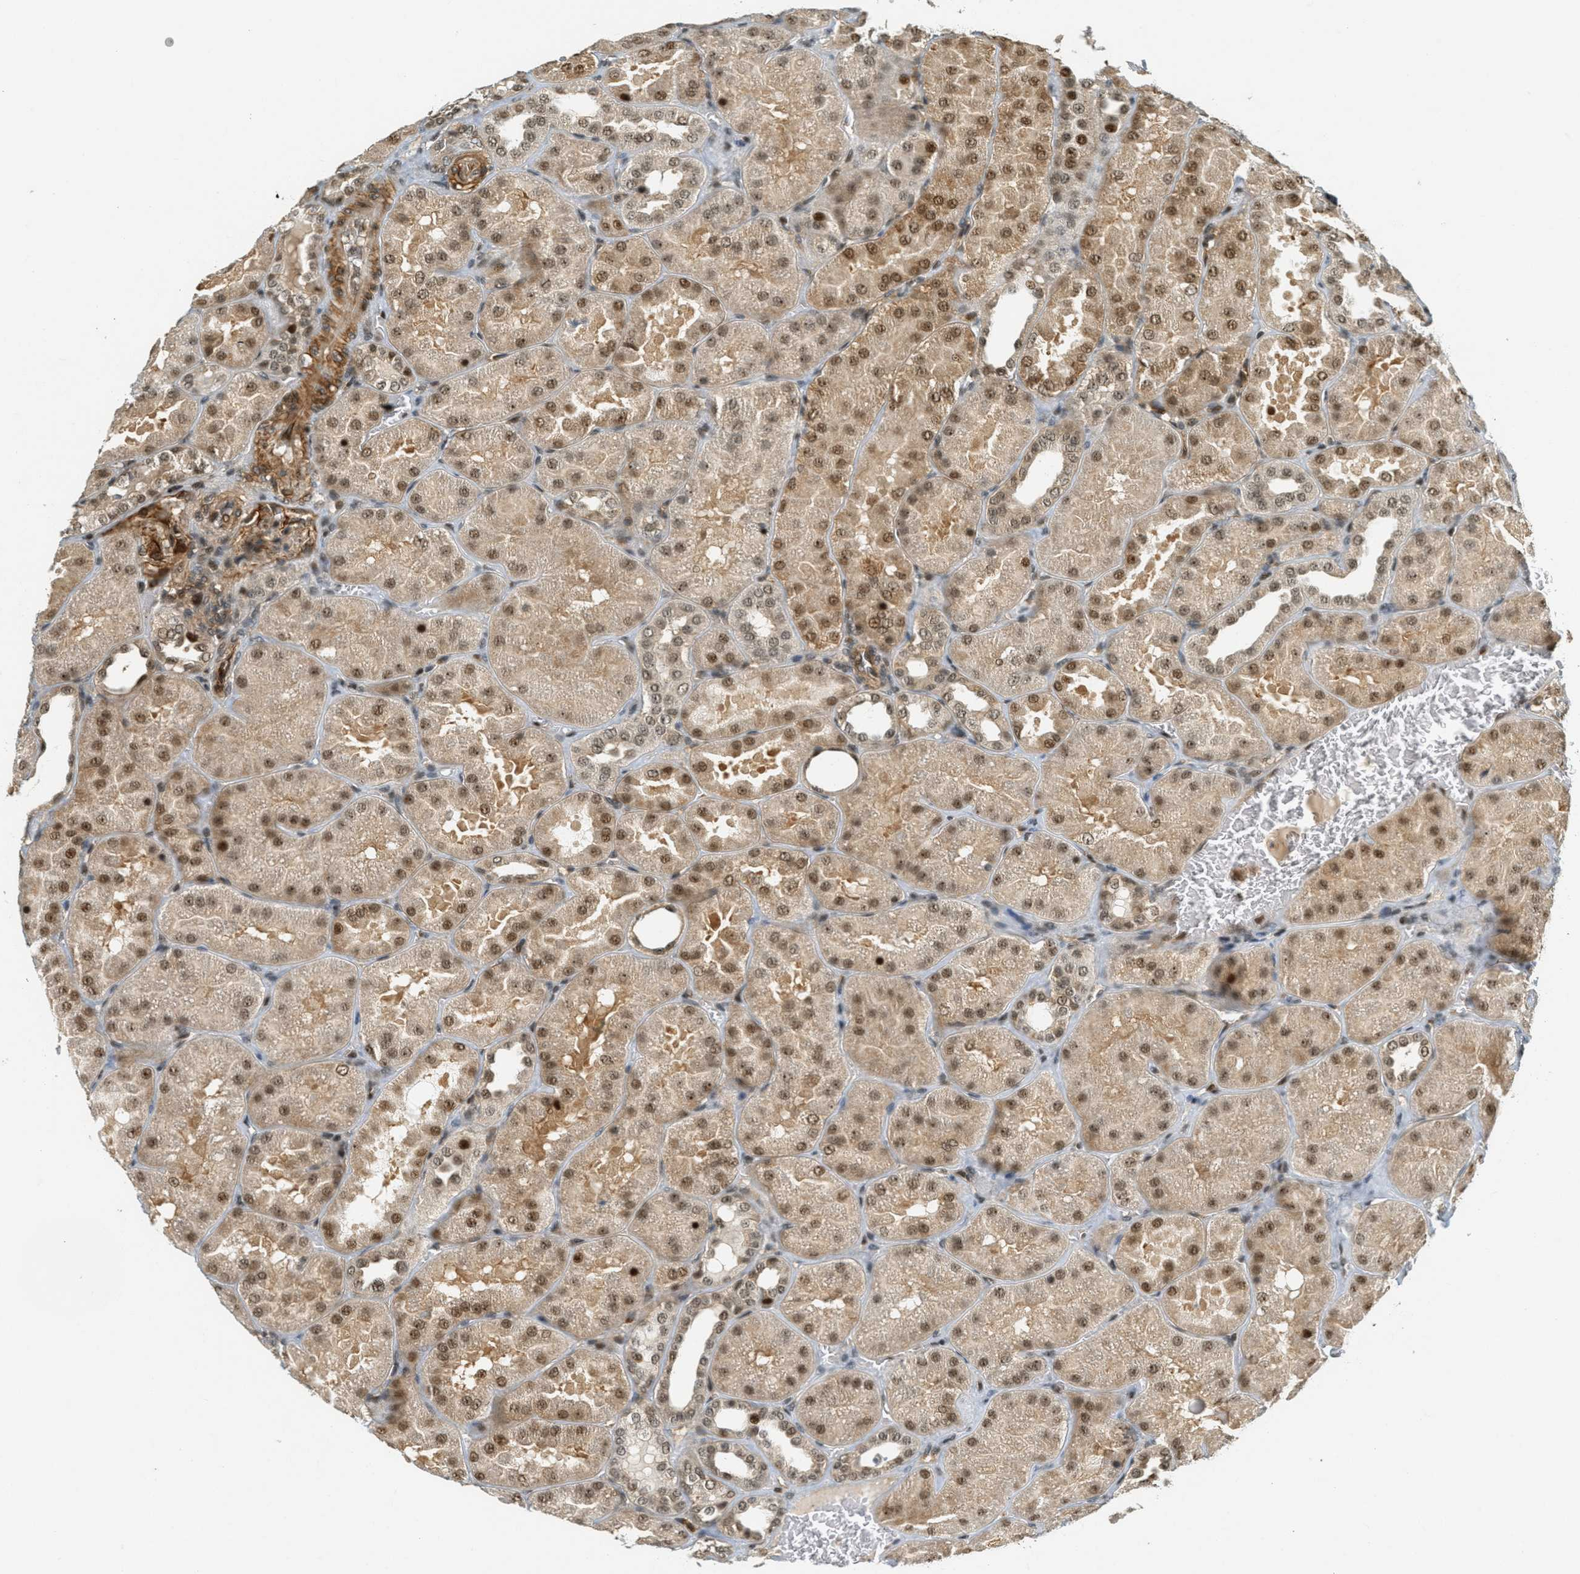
{"staining": {"intensity": "moderate", "quantity": ">75%", "location": "cytoplasmic/membranous,nuclear"}, "tissue": "kidney", "cell_type": "Cells in glomeruli", "image_type": "normal", "snomed": [{"axis": "morphology", "description": "Normal tissue, NOS"}, {"axis": "topography", "description": "Kidney"}], "caption": "Immunohistochemical staining of normal kidney reveals medium levels of moderate cytoplasmic/membranous,nuclear positivity in about >75% of cells in glomeruli.", "gene": "FOXM1", "patient": {"sex": "male", "age": 28}}